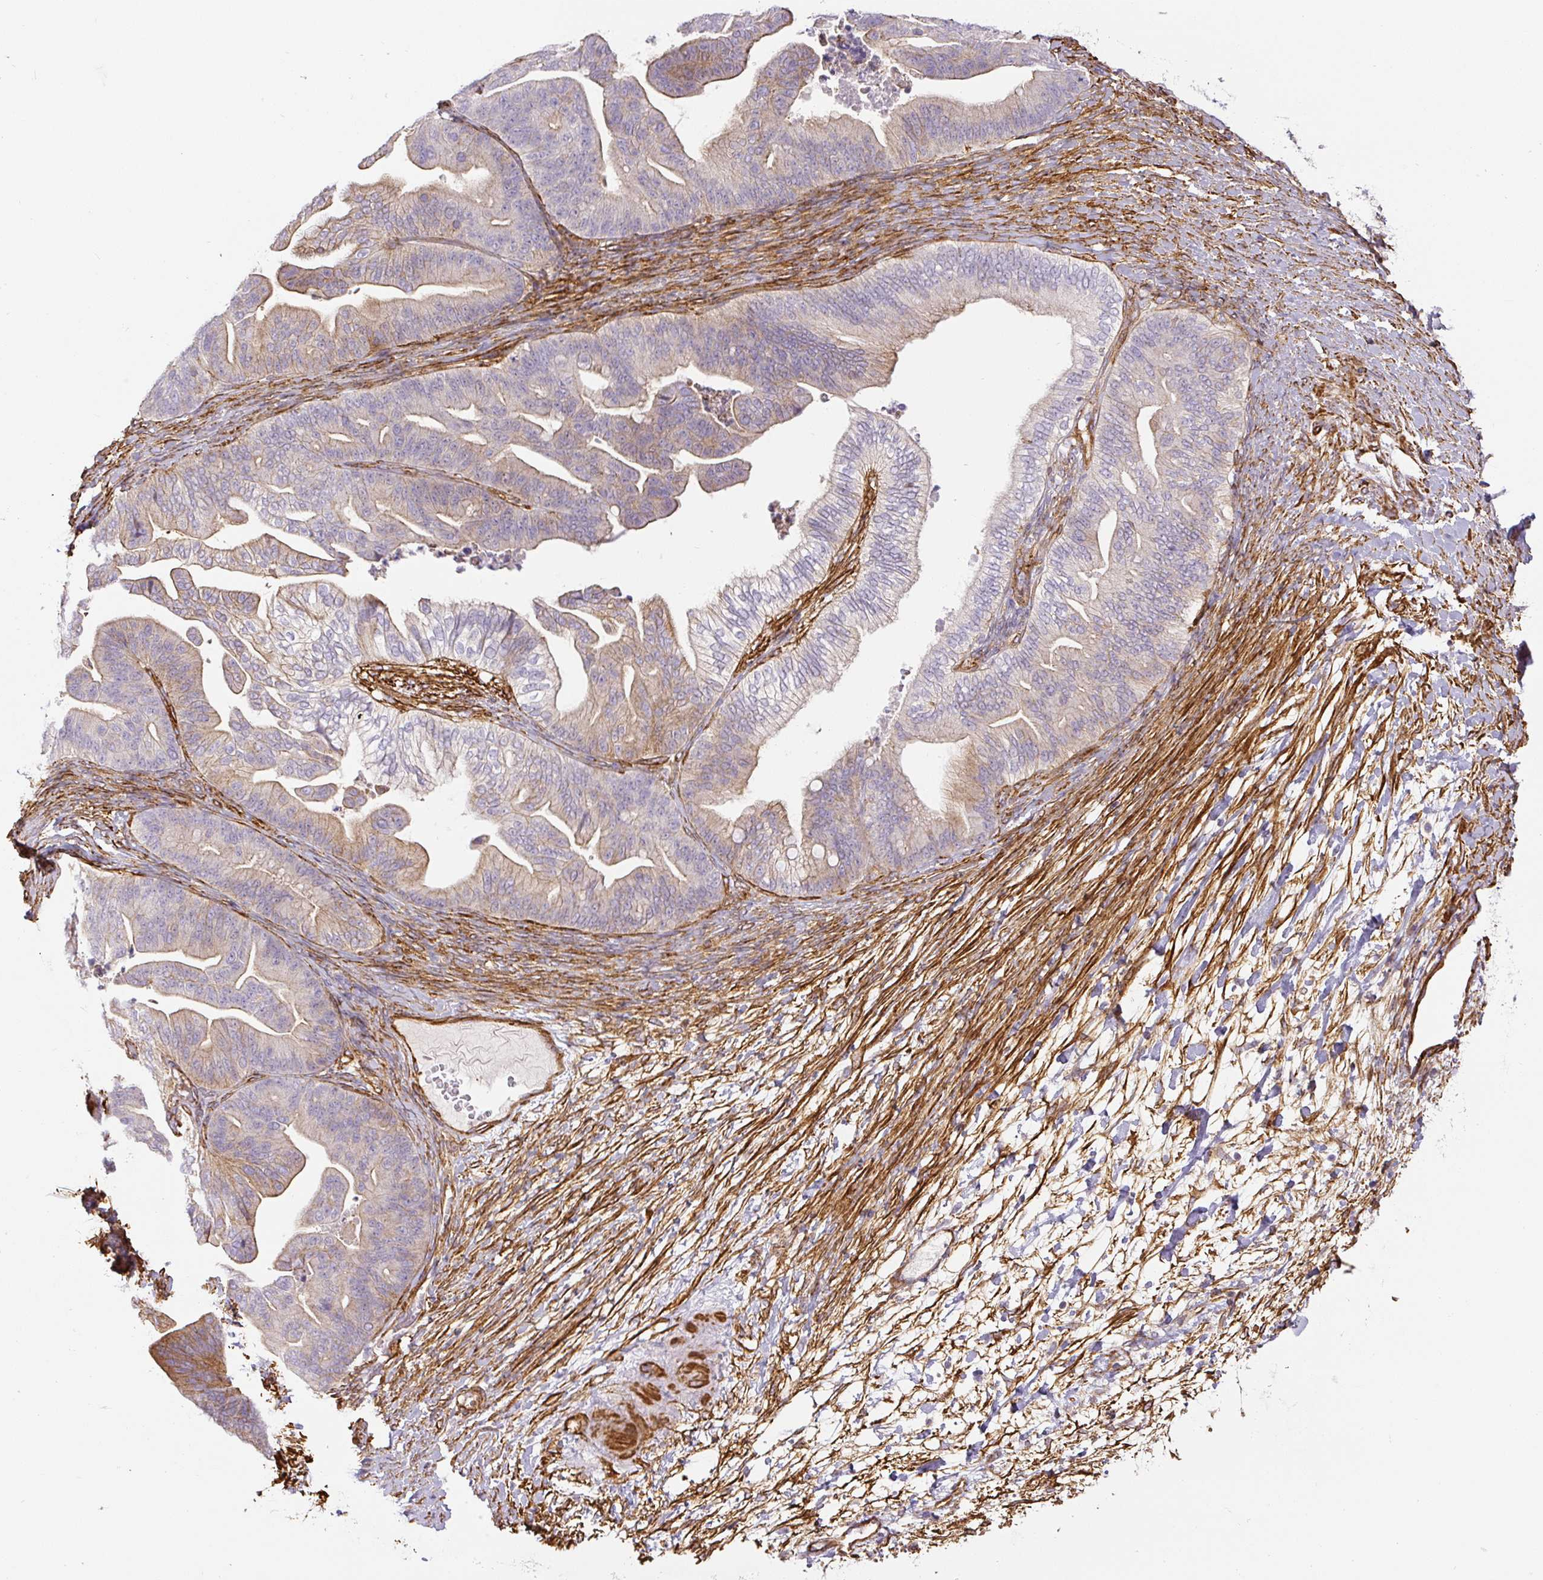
{"staining": {"intensity": "weak", "quantity": "25%-75%", "location": "cytoplasmic/membranous"}, "tissue": "ovarian cancer", "cell_type": "Tumor cells", "image_type": "cancer", "snomed": [{"axis": "morphology", "description": "Cystadenocarcinoma, mucinous, NOS"}, {"axis": "topography", "description": "Ovary"}], "caption": "The immunohistochemical stain highlights weak cytoplasmic/membranous expression in tumor cells of ovarian mucinous cystadenocarcinoma tissue. Ihc stains the protein of interest in brown and the nuclei are stained blue.", "gene": "MYL12A", "patient": {"sex": "female", "age": 67}}